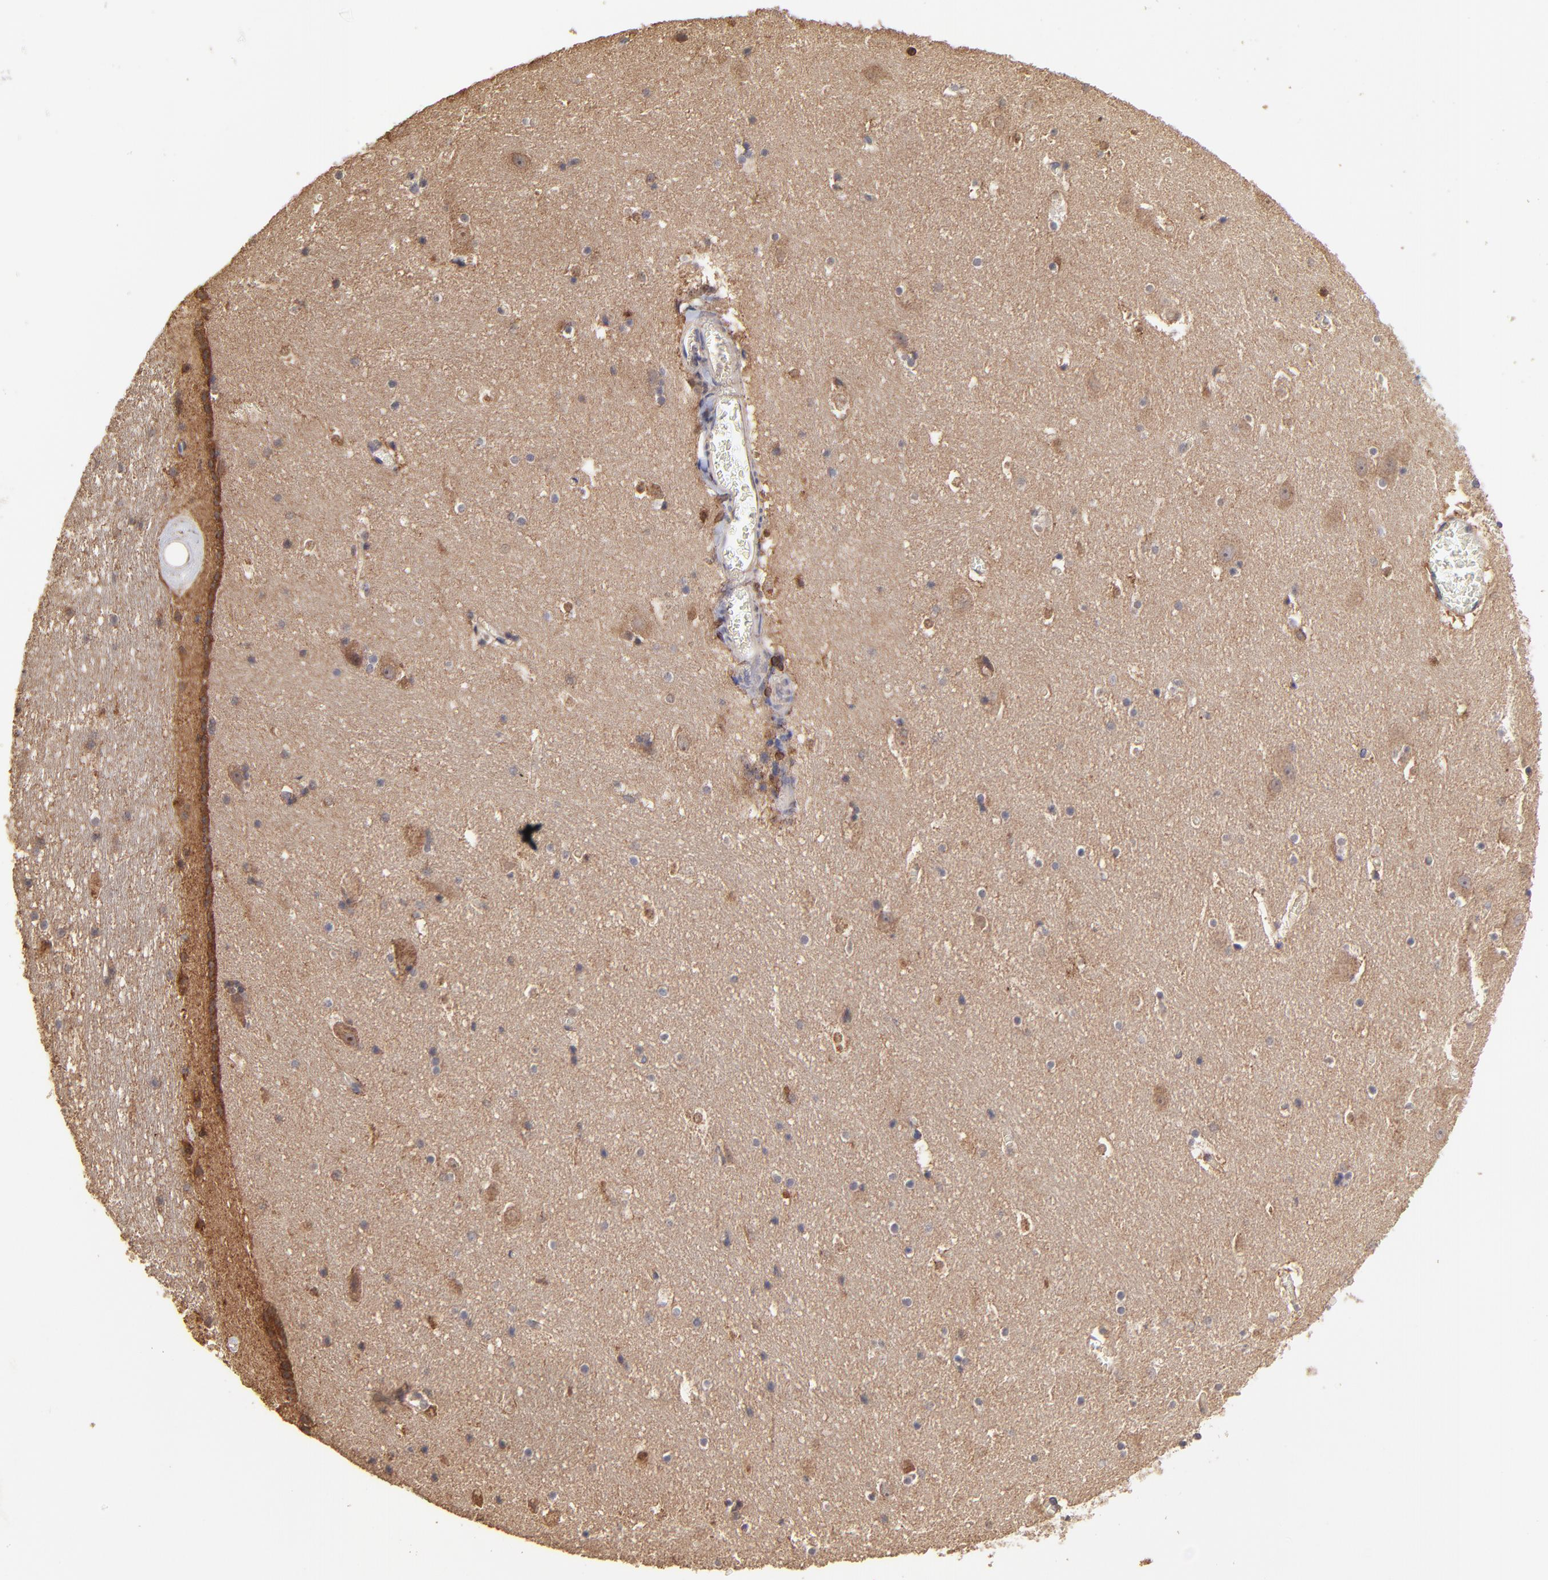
{"staining": {"intensity": "negative", "quantity": "none", "location": "none"}, "tissue": "hippocampus", "cell_type": "Glial cells", "image_type": "normal", "snomed": [{"axis": "morphology", "description": "Normal tissue, NOS"}, {"axis": "topography", "description": "Hippocampus"}], "caption": "The micrograph reveals no significant positivity in glial cells of hippocampus.", "gene": "STON2", "patient": {"sex": "male", "age": 45}}